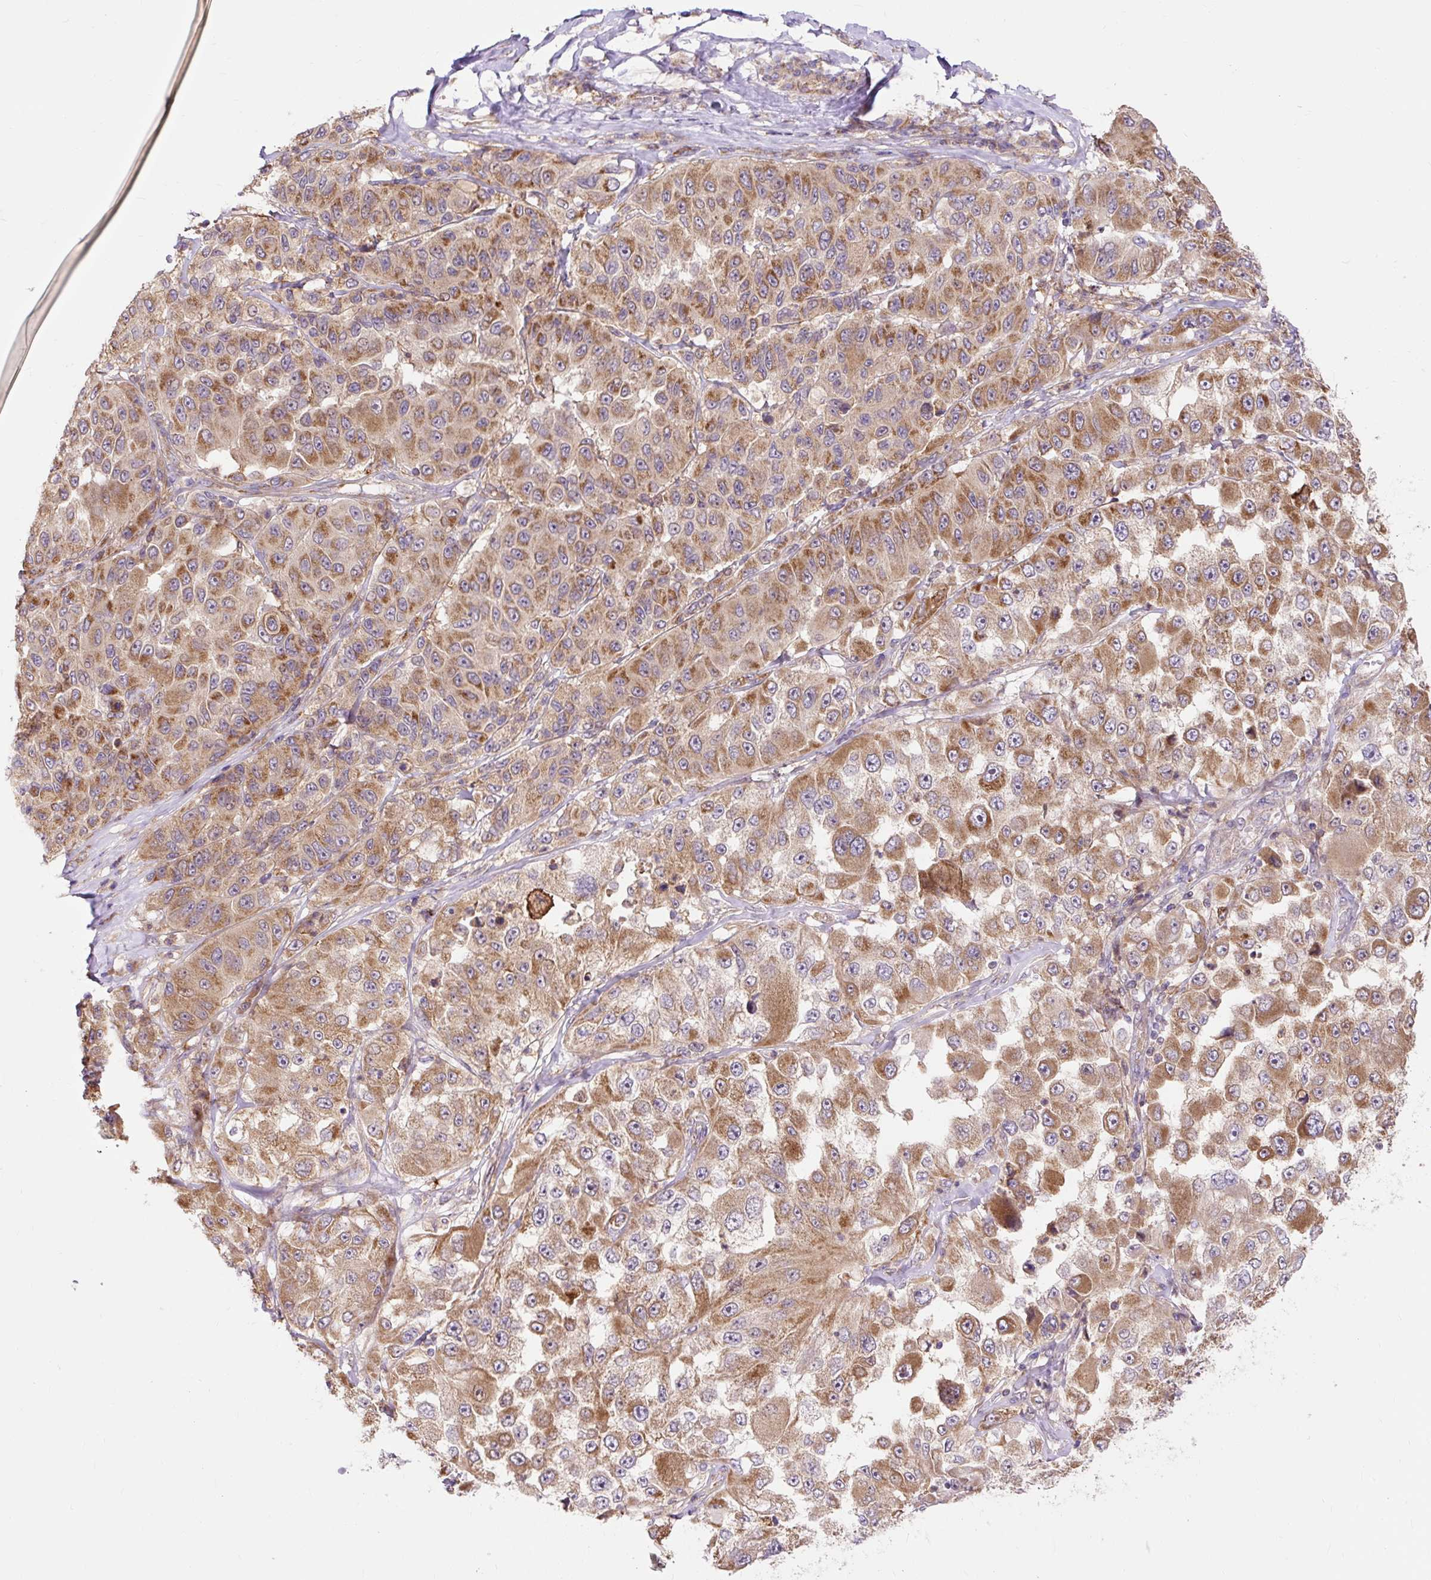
{"staining": {"intensity": "moderate", "quantity": ">75%", "location": "cytoplasmic/membranous"}, "tissue": "melanoma", "cell_type": "Tumor cells", "image_type": "cancer", "snomed": [{"axis": "morphology", "description": "Malignant melanoma, Metastatic site"}, {"axis": "topography", "description": "Lymph node"}], "caption": "IHC (DAB) staining of human malignant melanoma (metastatic site) shows moderate cytoplasmic/membranous protein staining in approximately >75% of tumor cells. (brown staining indicates protein expression, while blue staining denotes nuclei).", "gene": "TRIAP1", "patient": {"sex": "male", "age": 62}}